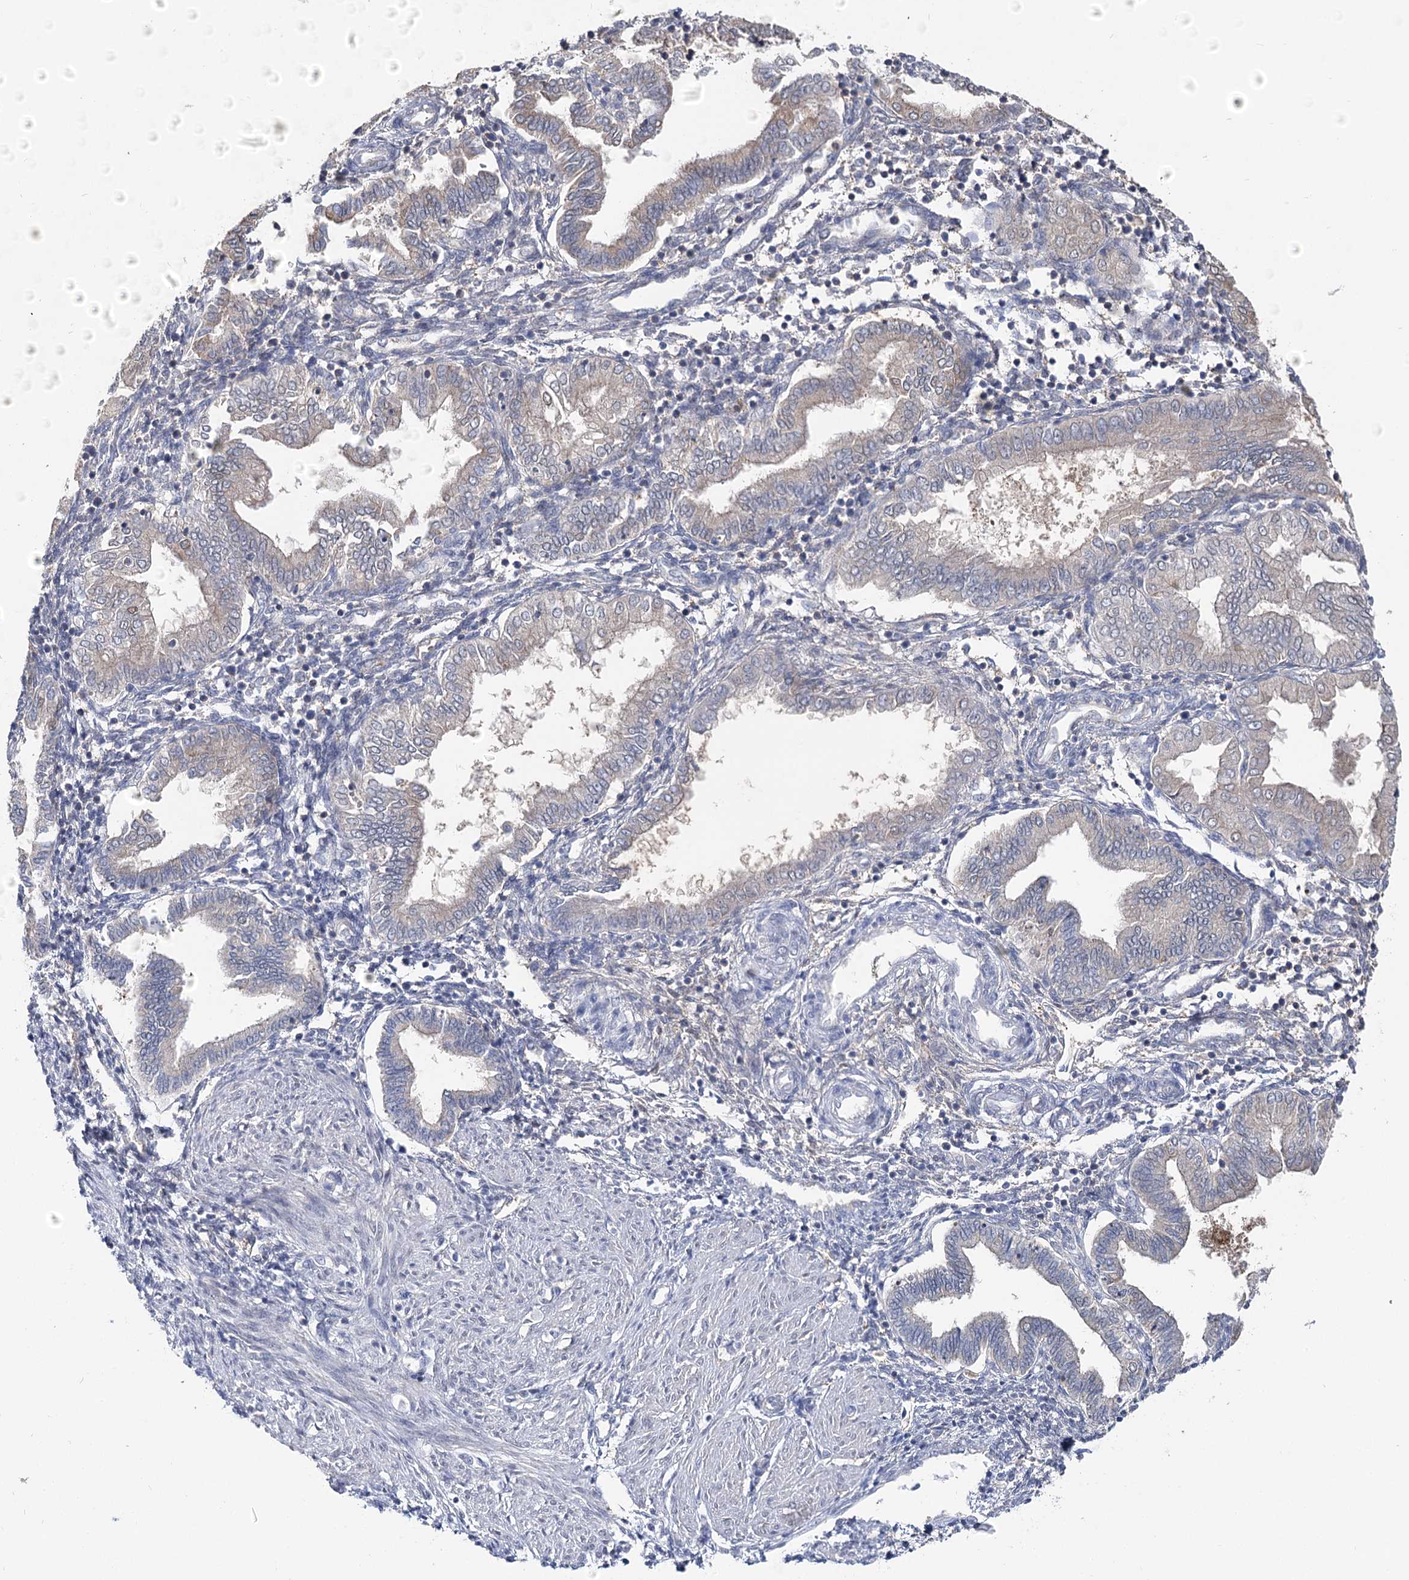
{"staining": {"intensity": "negative", "quantity": "none", "location": "none"}, "tissue": "endometrium", "cell_type": "Cells in endometrial stroma", "image_type": "normal", "snomed": [{"axis": "morphology", "description": "Normal tissue, NOS"}, {"axis": "topography", "description": "Endometrium"}], "caption": "This is an immunohistochemistry micrograph of normal human endometrium. There is no expression in cells in endometrial stroma.", "gene": "UGP2", "patient": {"sex": "female", "age": 53}}